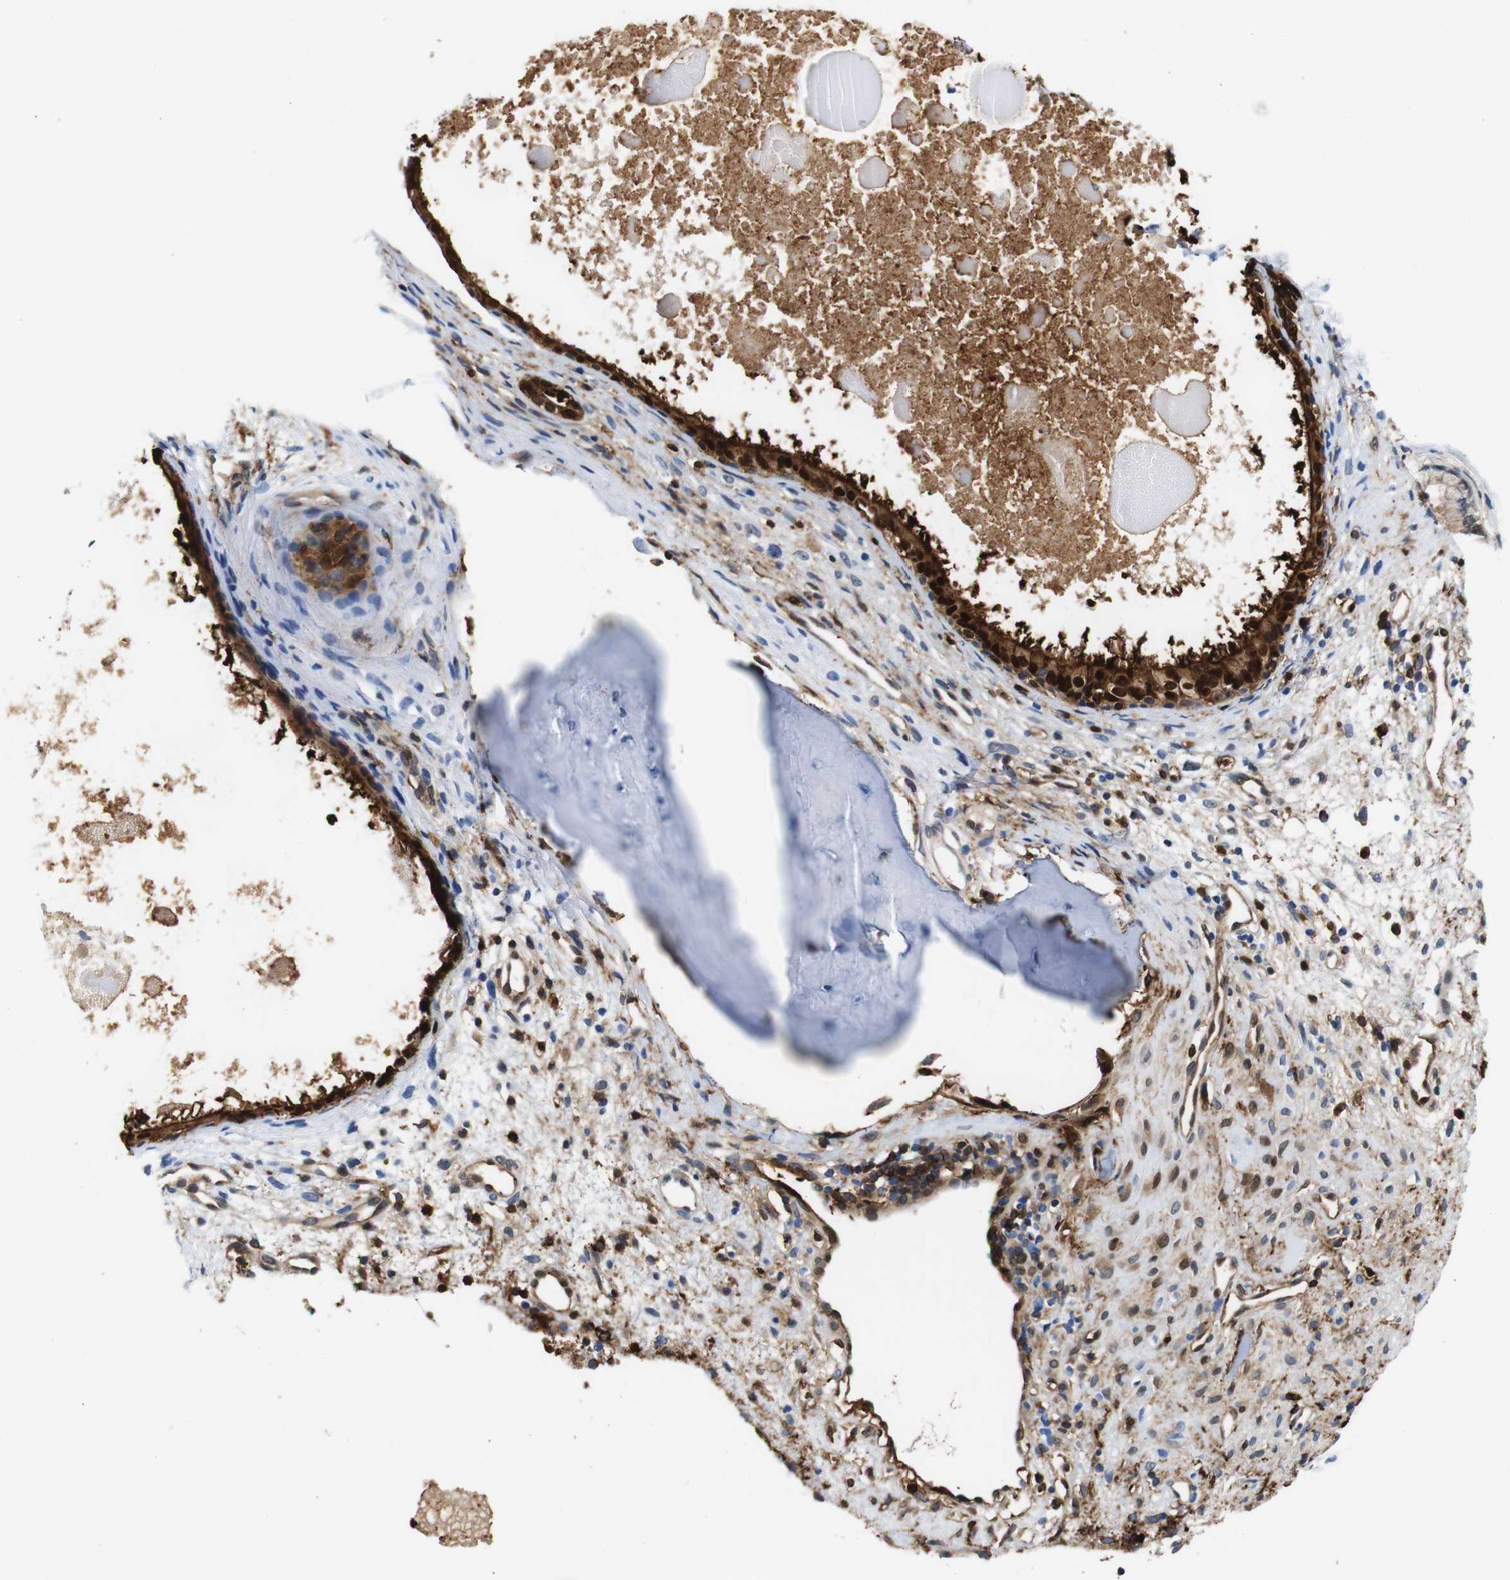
{"staining": {"intensity": "strong", "quantity": ">75%", "location": "cytoplasmic/membranous,nuclear"}, "tissue": "nasopharynx", "cell_type": "Respiratory epithelial cells", "image_type": "normal", "snomed": [{"axis": "morphology", "description": "Normal tissue, NOS"}, {"axis": "topography", "description": "Nasopharynx"}], "caption": "Protein positivity by immunohistochemistry shows strong cytoplasmic/membranous,nuclear positivity in about >75% of respiratory epithelial cells in unremarkable nasopharynx. (brown staining indicates protein expression, while blue staining denotes nuclei).", "gene": "ANXA1", "patient": {"sex": "male", "age": 22}}